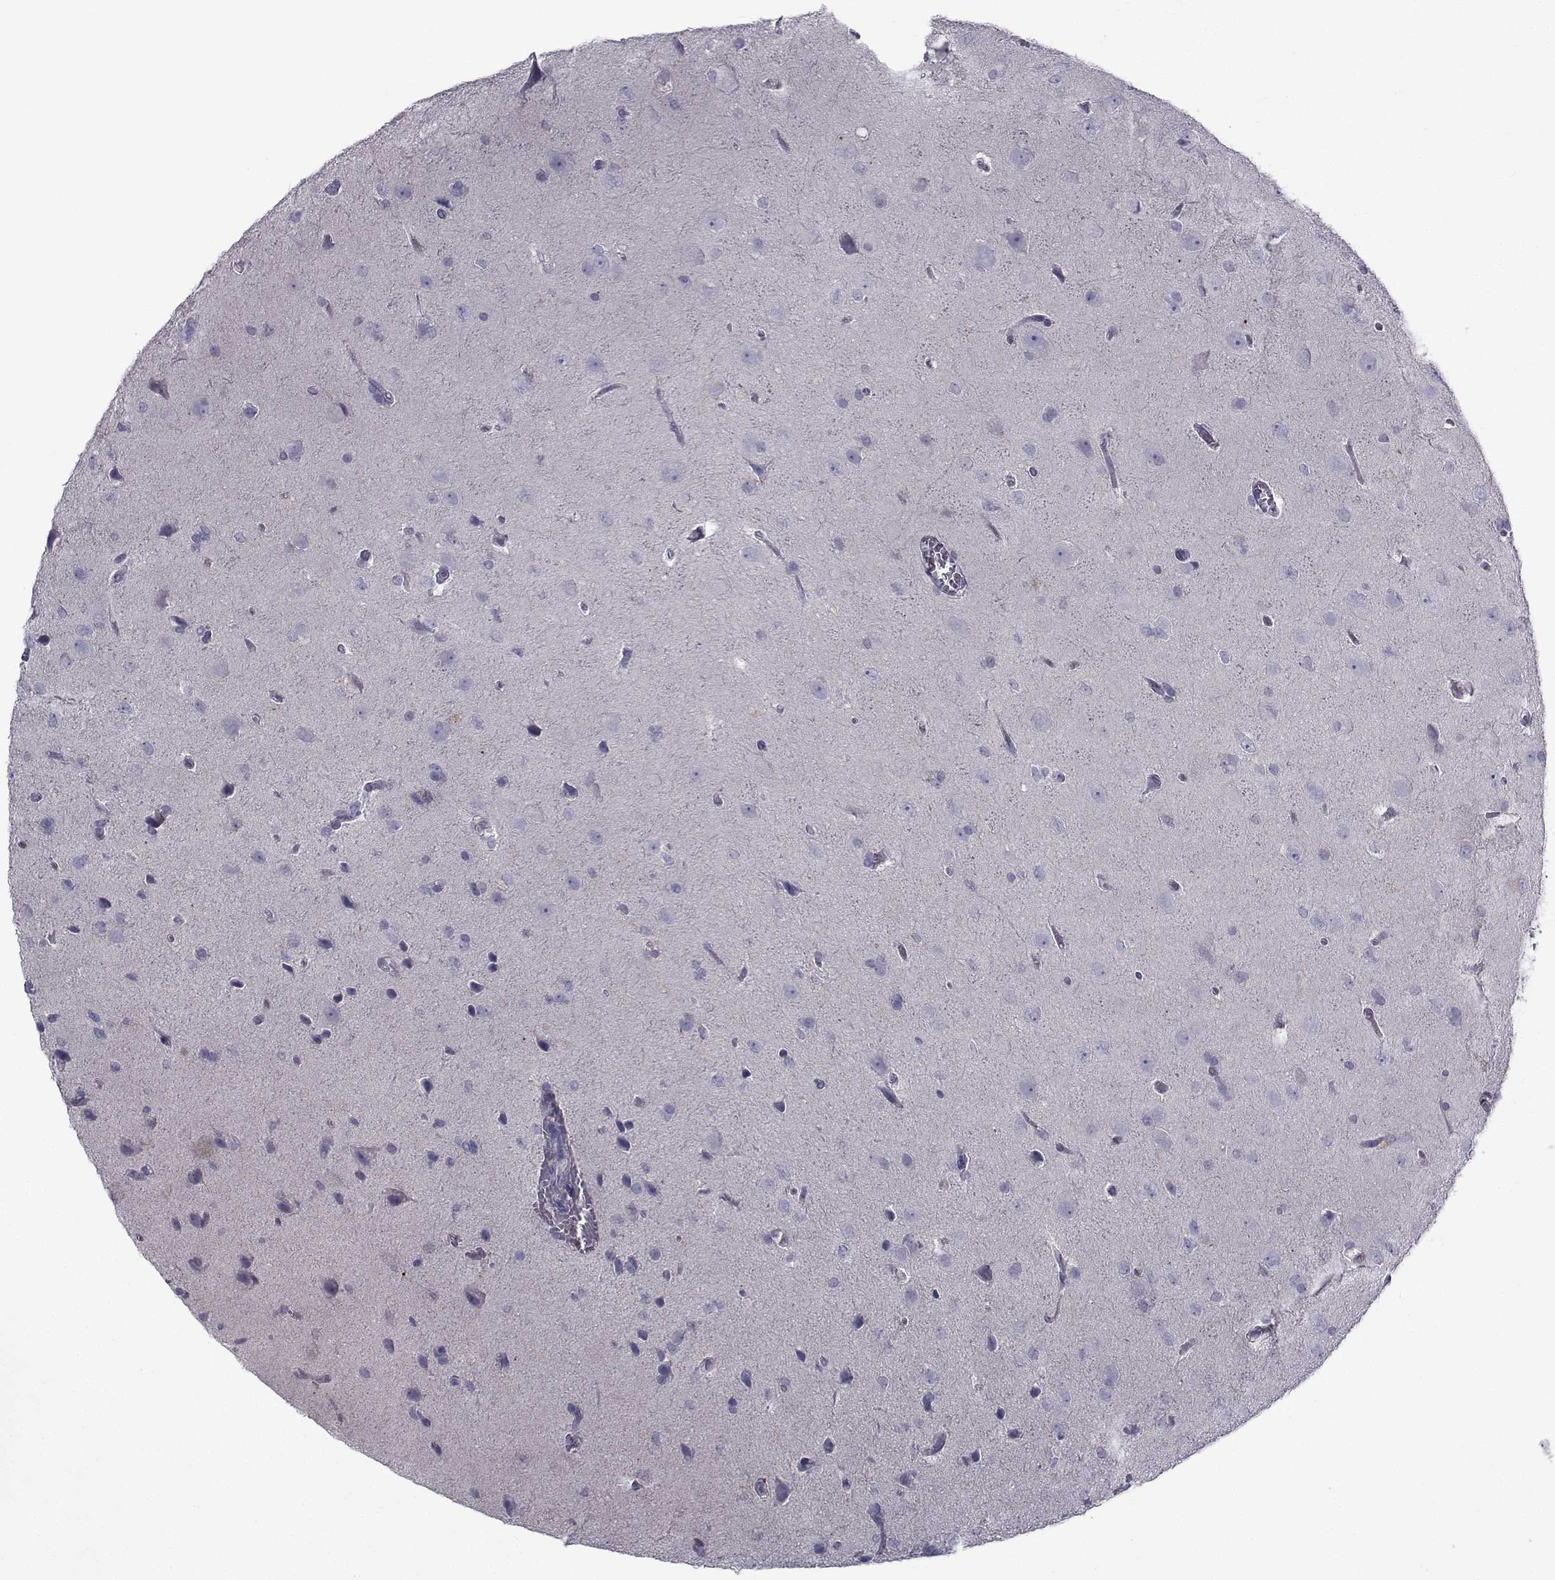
{"staining": {"intensity": "negative", "quantity": "none", "location": "none"}, "tissue": "glioma", "cell_type": "Tumor cells", "image_type": "cancer", "snomed": [{"axis": "morphology", "description": "Glioma, malignant, Low grade"}, {"axis": "topography", "description": "Brain"}], "caption": "The immunohistochemistry image has no significant positivity in tumor cells of glioma tissue.", "gene": "FDXR", "patient": {"sex": "male", "age": 58}}